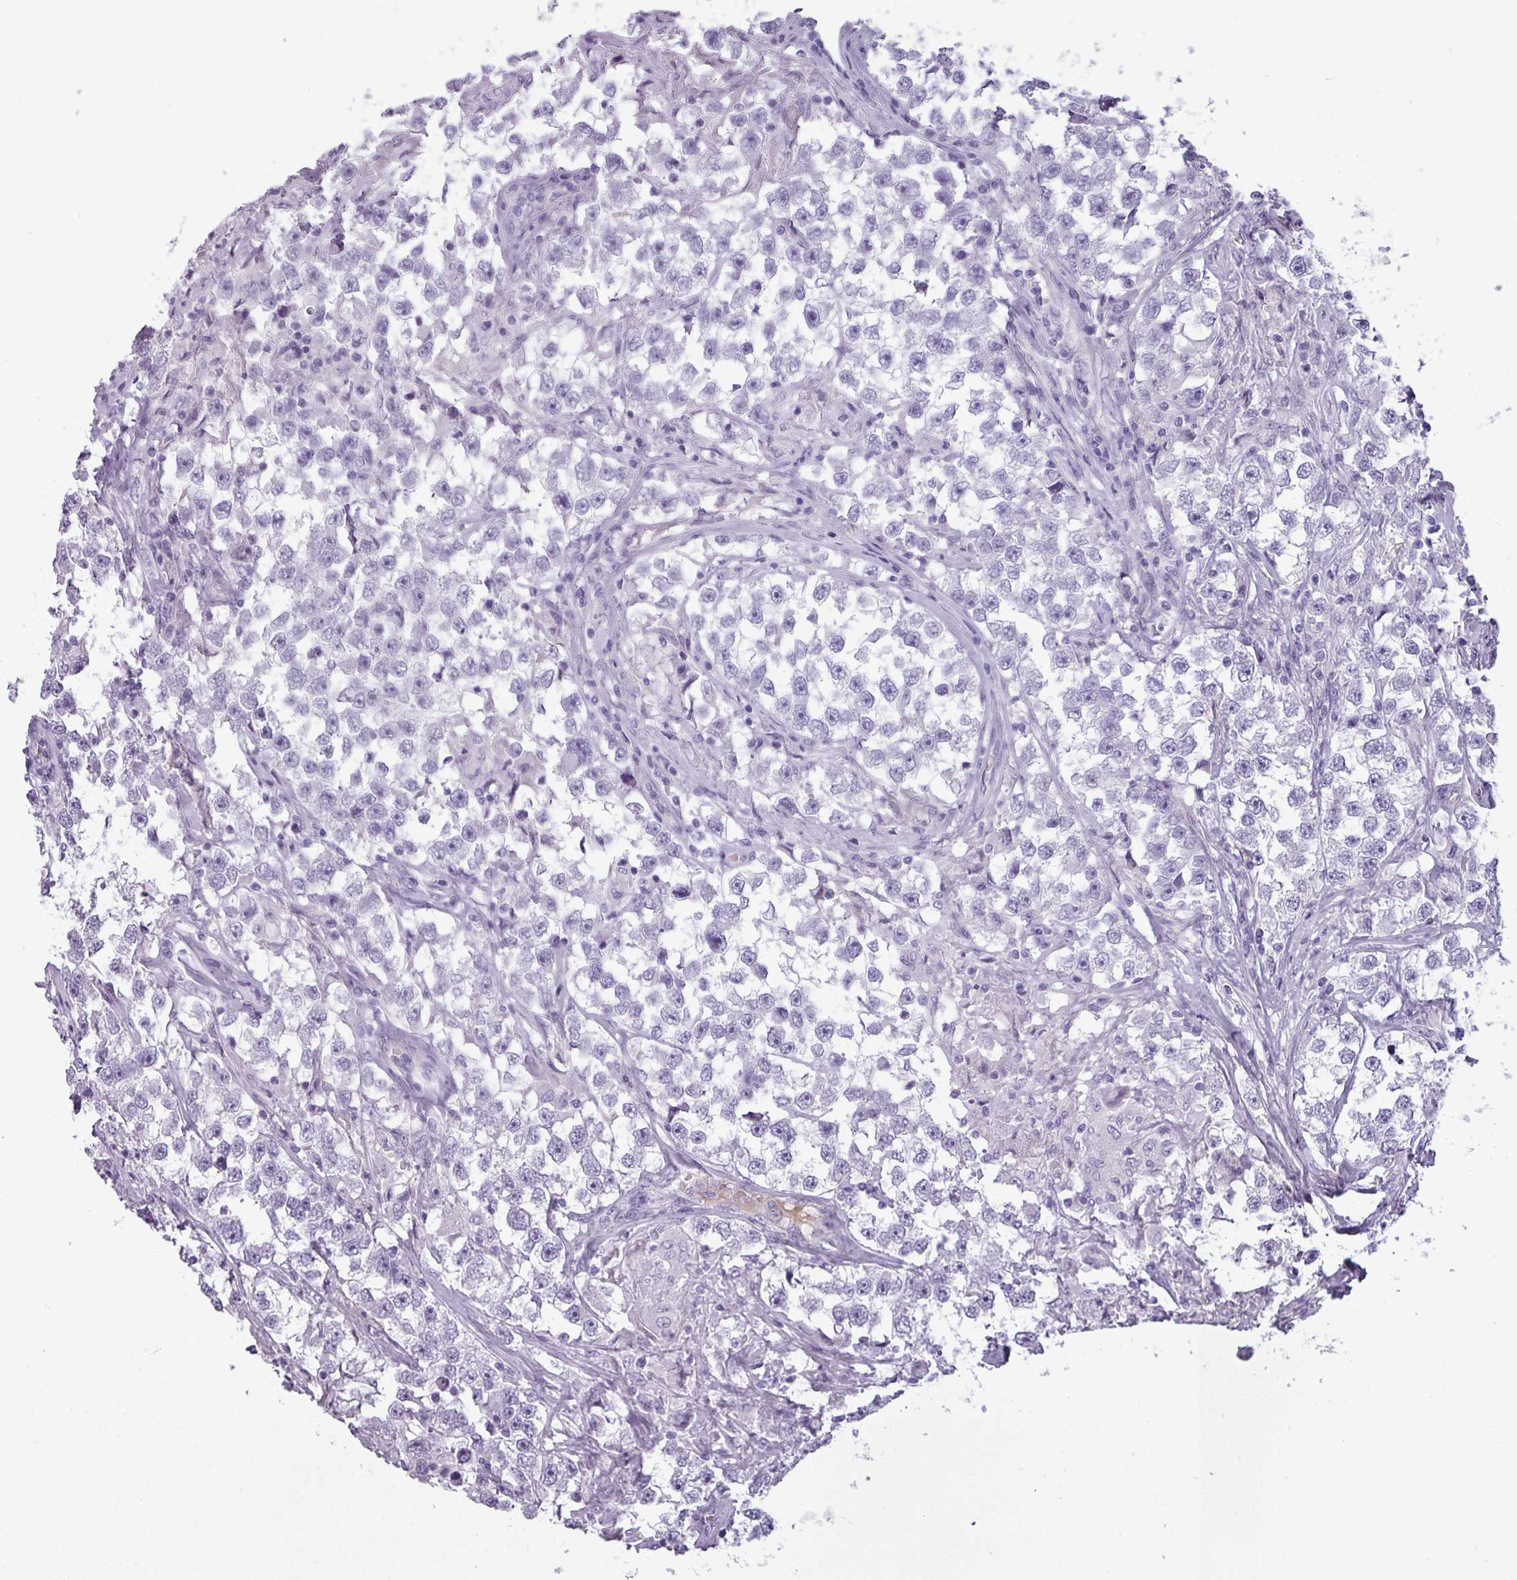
{"staining": {"intensity": "negative", "quantity": "none", "location": "none"}, "tissue": "testis cancer", "cell_type": "Tumor cells", "image_type": "cancer", "snomed": [{"axis": "morphology", "description": "Seminoma, NOS"}, {"axis": "topography", "description": "Testis"}], "caption": "A micrograph of seminoma (testis) stained for a protein demonstrates no brown staining in tumor cells.", "gene": "AREL1", "patient": {"sex": "male", "age": 46}}